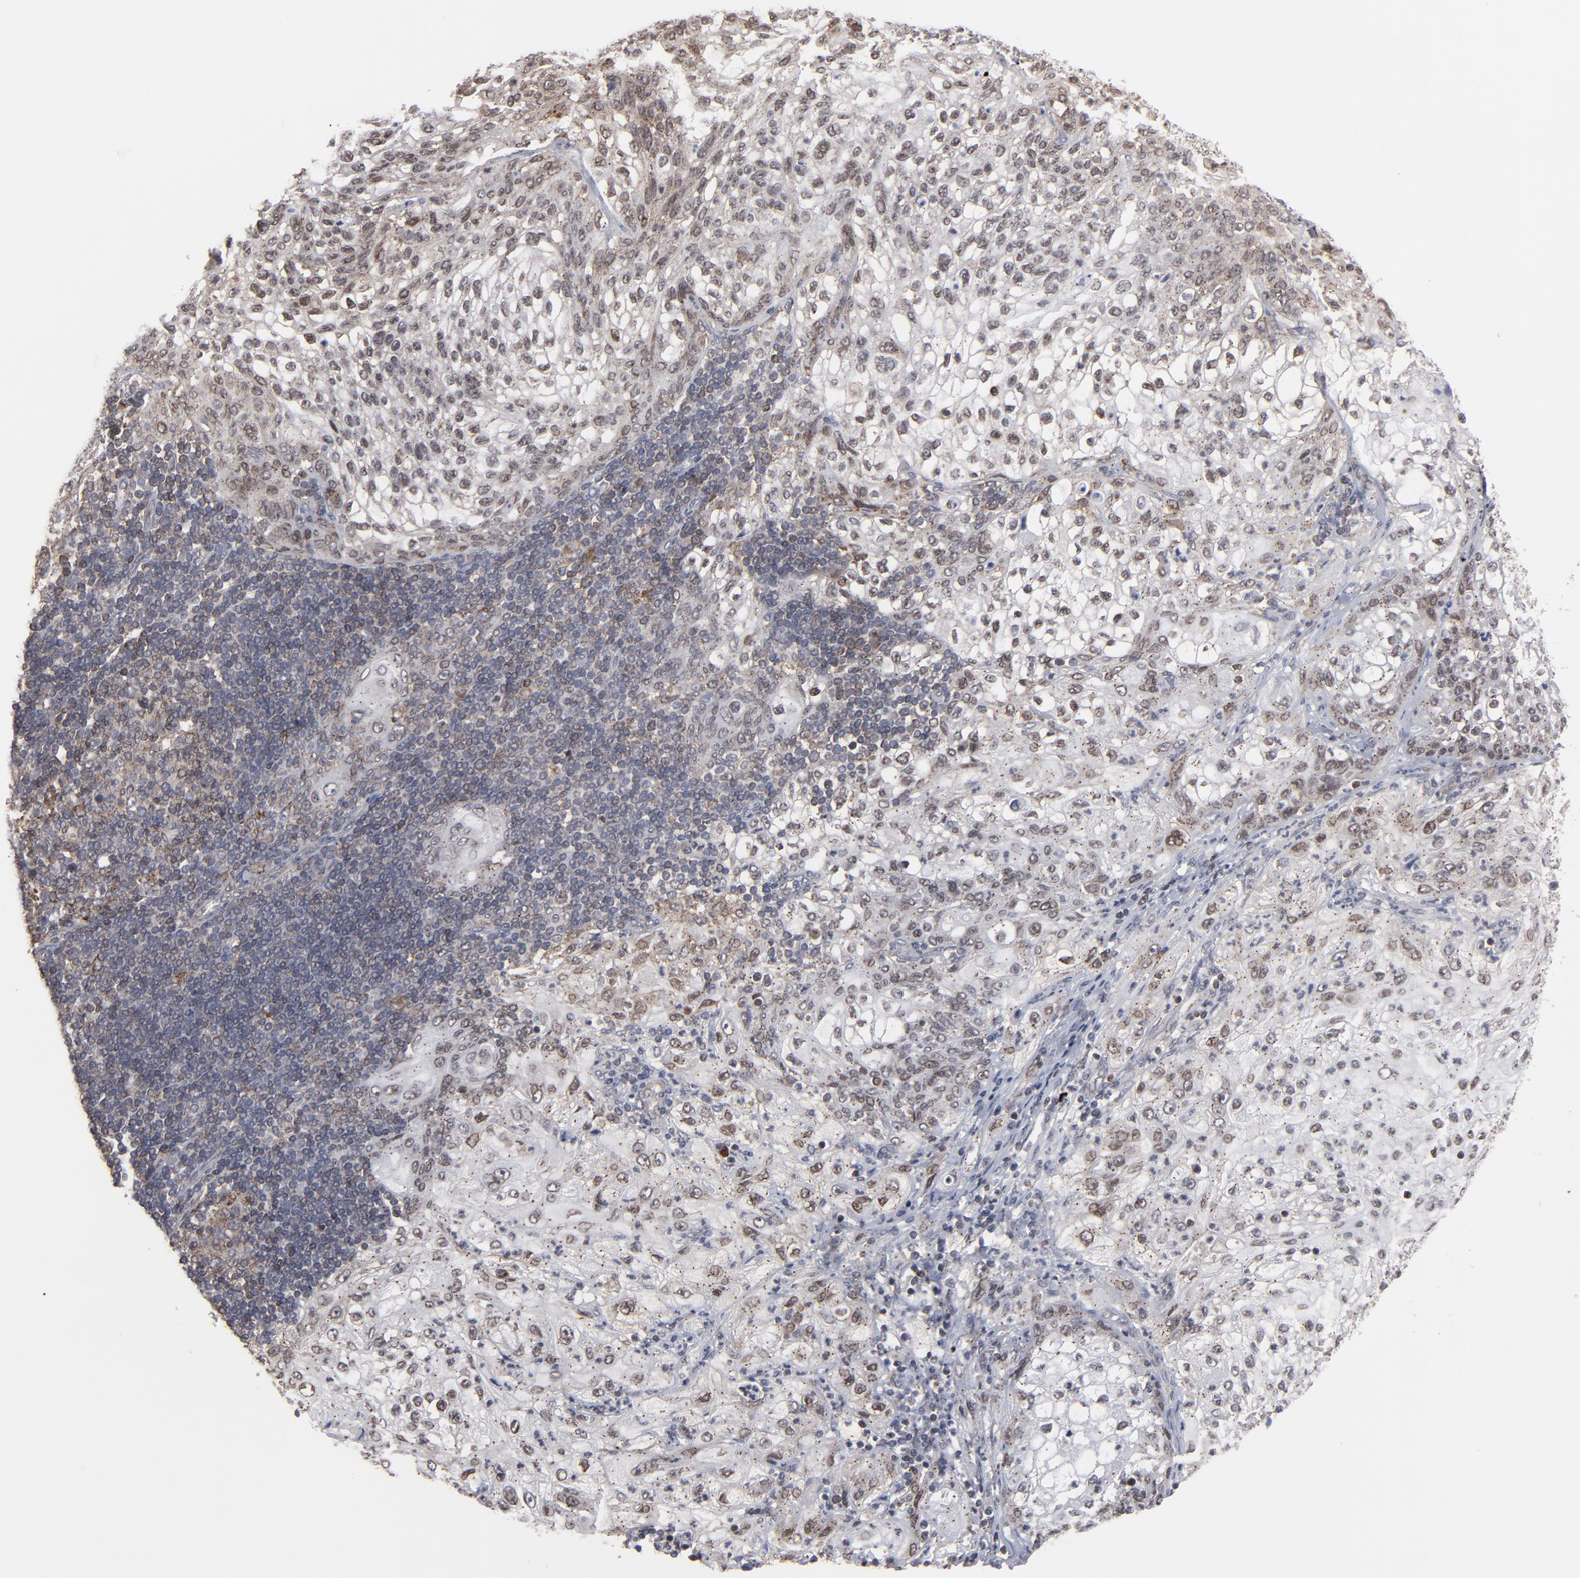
{"staining": {"intensity": "weak", "quantity": ">75%", "location": "cytoplasmic/membranous,nuclear"}, "tissue": "lung cancer", "cell_type": "Tumor cells", "image_type": "cancer", "snomed": [{"axis": "morphology", "description": "Inflammation, NOS"}, {"axis": "morphology", "description": "Squamous cell carcinoma, NOS"}, {"axis": "topography", "description": "Lymph node"}, {"axis": "topography", "description": "Soft tissue"}, {"axis": "topography", "description": "Lung"}], "caption": "Immunohistochemistry histopathology image of lung cancer (squamous cell carcinoma) stained for a protein (brown), which reveals low levels of weak cytoplasmic/membranous and nuclear expression in about >75% of tumor cells.", "gene": "KIAA2026", "patient": {"sex": "male", "age": 66}}